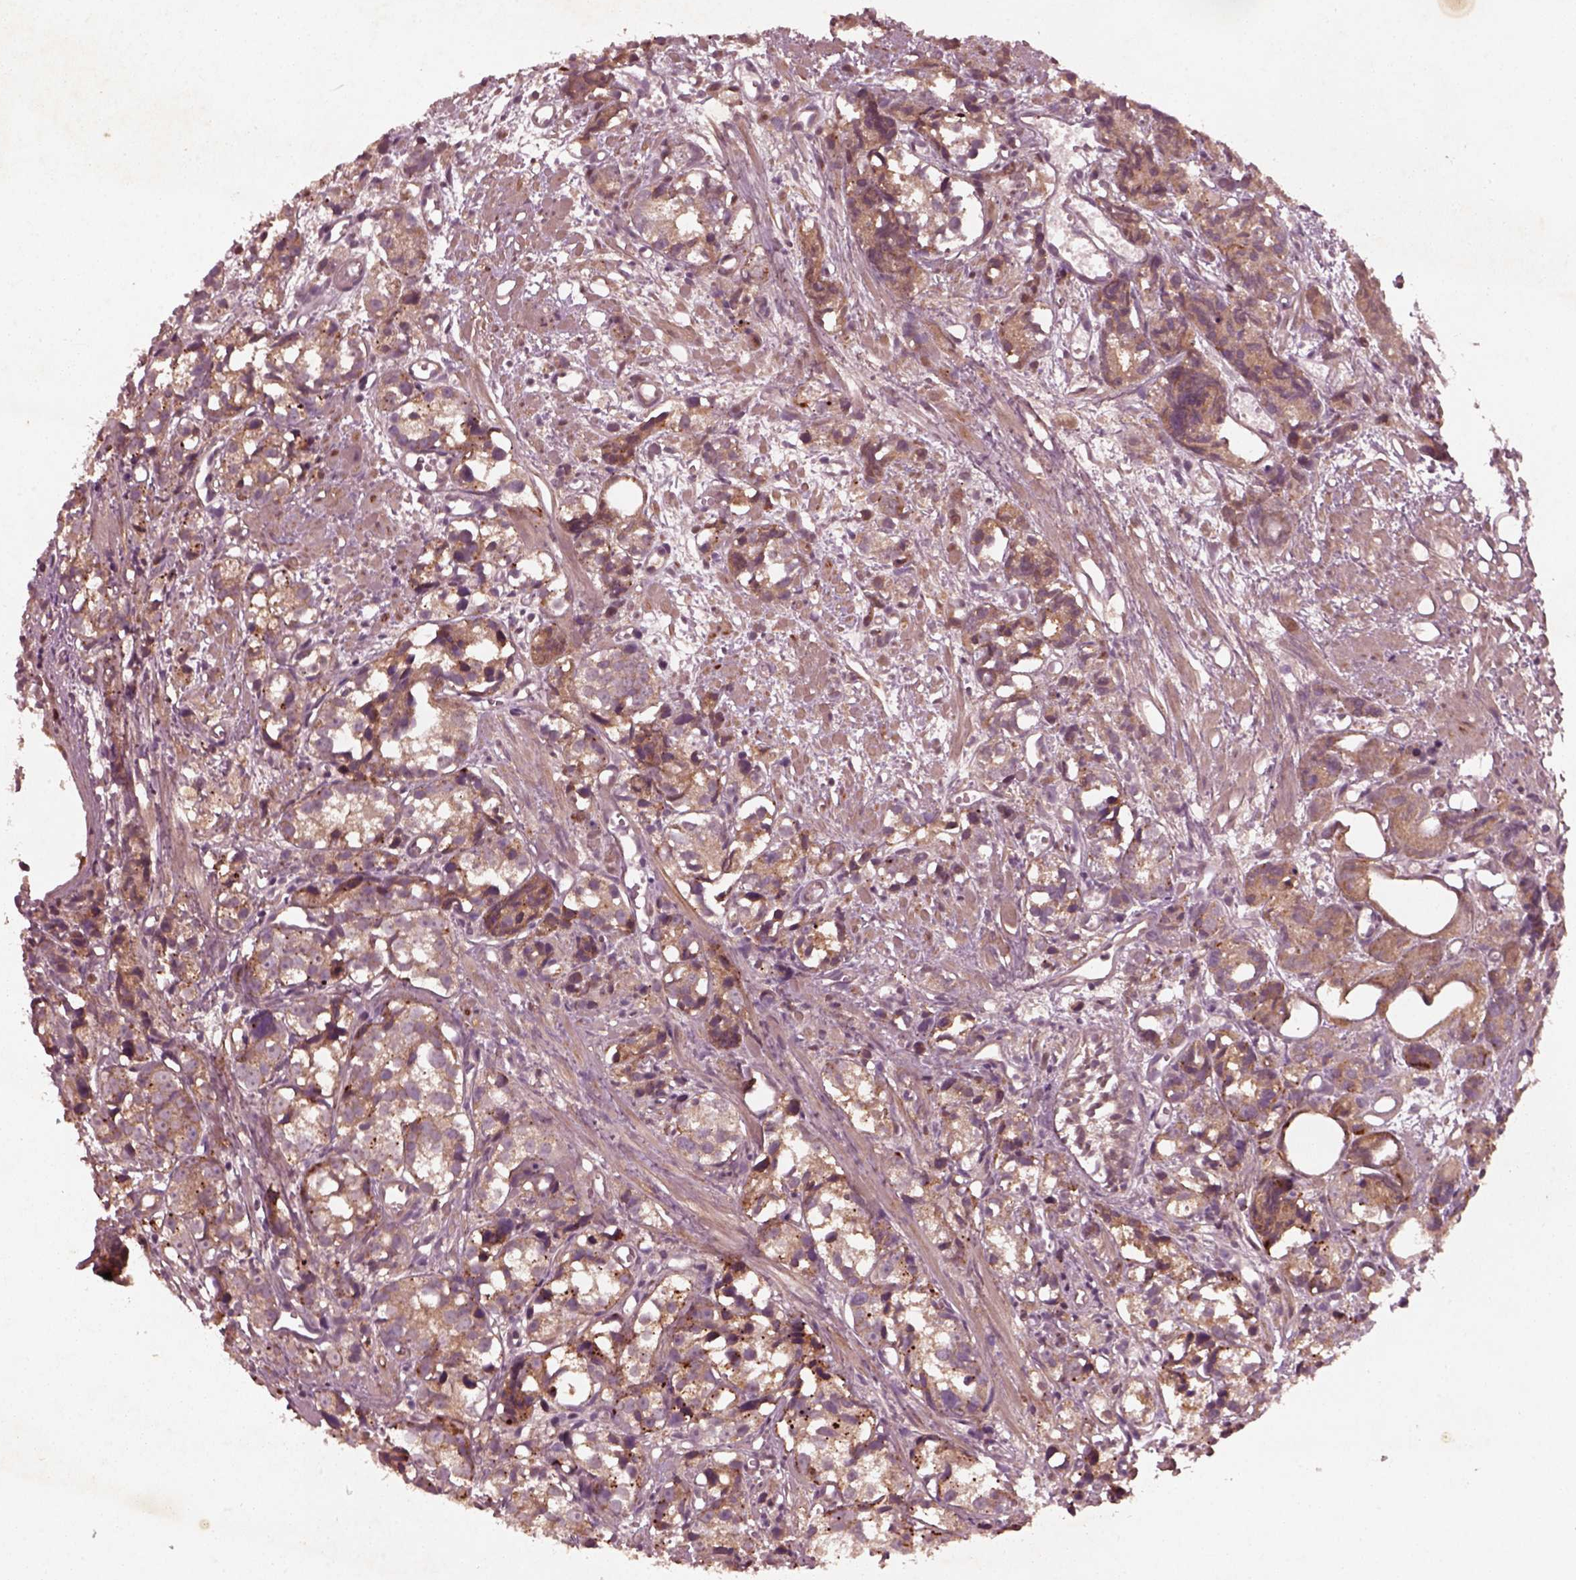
{"staining": {"intensity": "moderate", "quantity": ">75%", "location": "cytoplasmic/membranous"}, "tissue": "prostate cancer", "cell_type": "Tumor cells", "image_type": "cancer", "snomed": [{"axis": "morphology", "description": "Adenocarcinoma, High grade"}, {"axis": "topography", "description": "Prostate"}], "caption": "IHC (DAB (3,3'-diaminobenzidine)) staining of human prostate cancer exhibits moderate cytoplasmic/membranous protein expression in about >75% of tumor cells.", "gene": "FAM234A", "patient": {"sex": "male", "age": 77}}